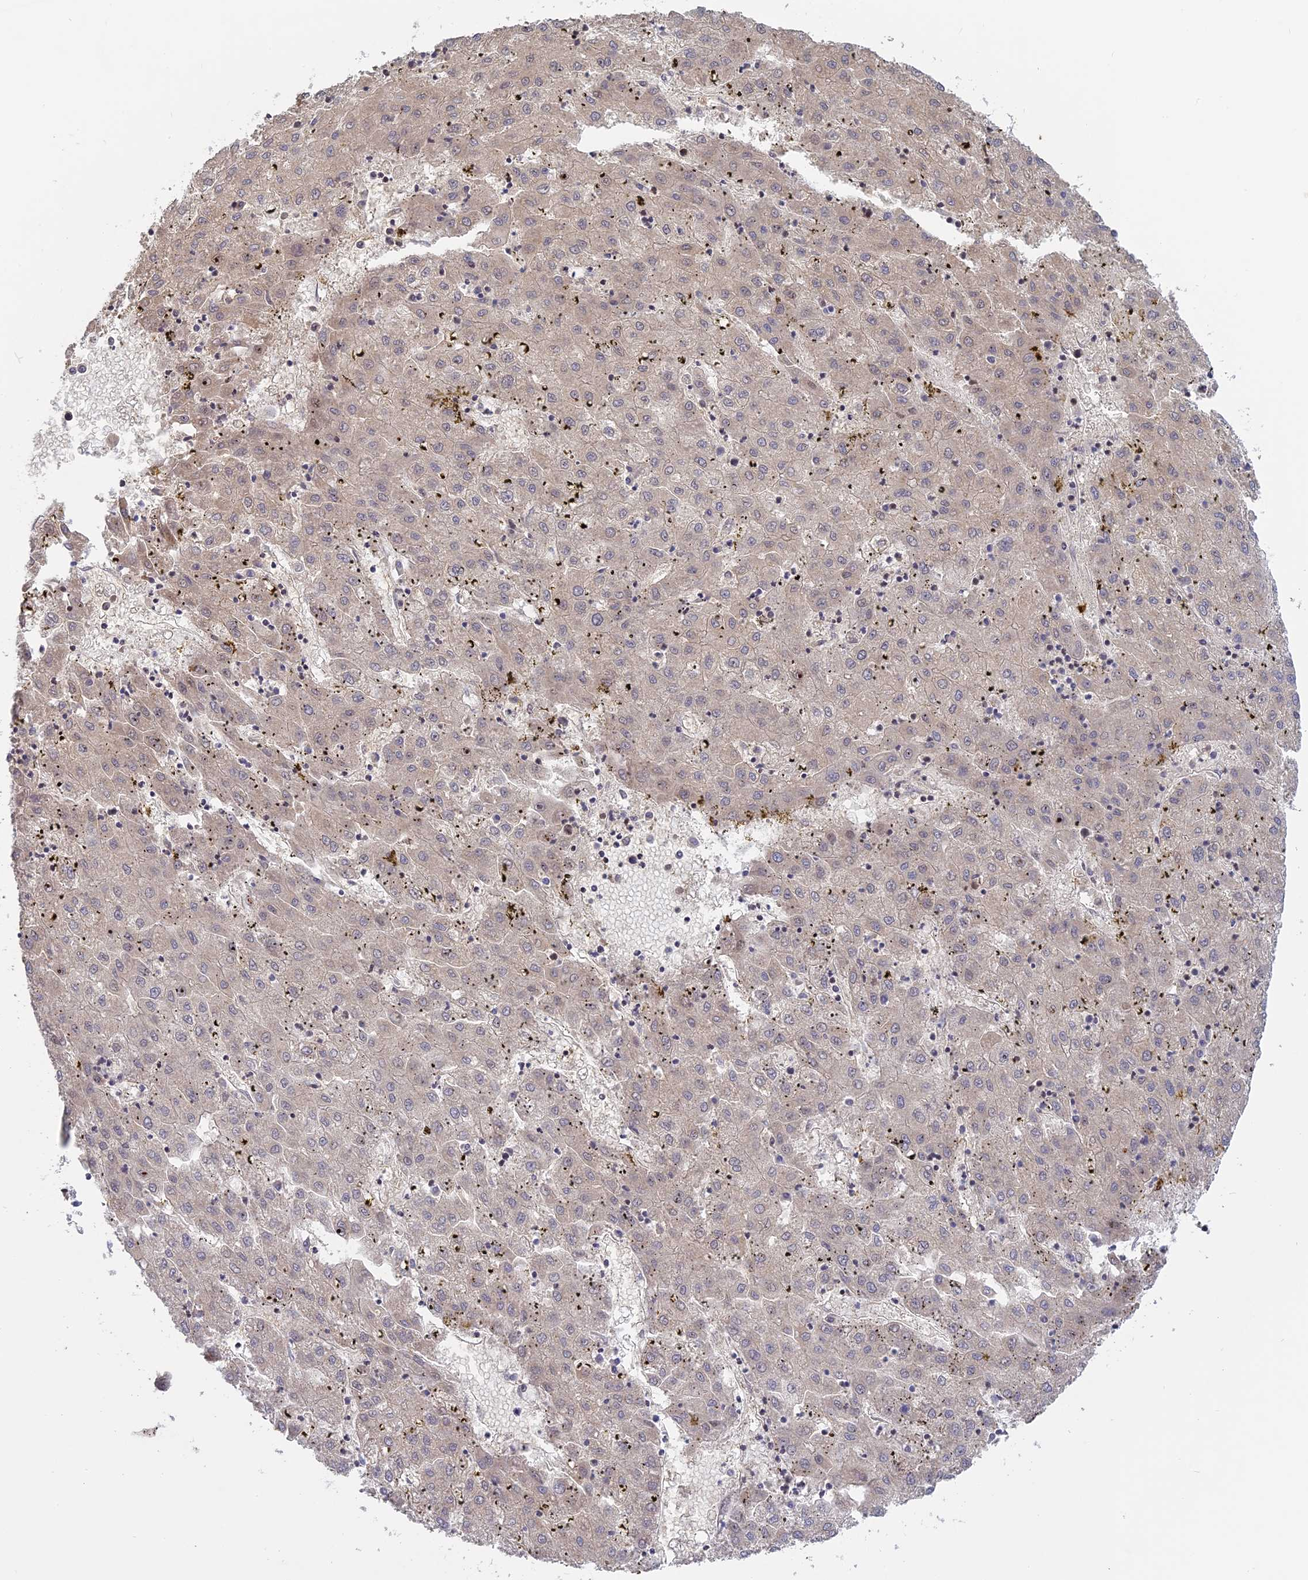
{"staining": {"intensity": "negative", "quantity": "none", "location": "none"}, "tissue": "liver cancer", "cell_type": "Tumor cells", "image_type": "cancer", "snomed": [{"axis": "morphology", "description": "Carcinoma, Hepatocellular, NOS"}, {"axis": "topography", "description": "Liver"}], "caption": "Tumor cells are negative for protein expression in human hepatocellular carcinoma (liver).", "gene": "PKIG", "patient": {"sex": "male", "age": 72}}